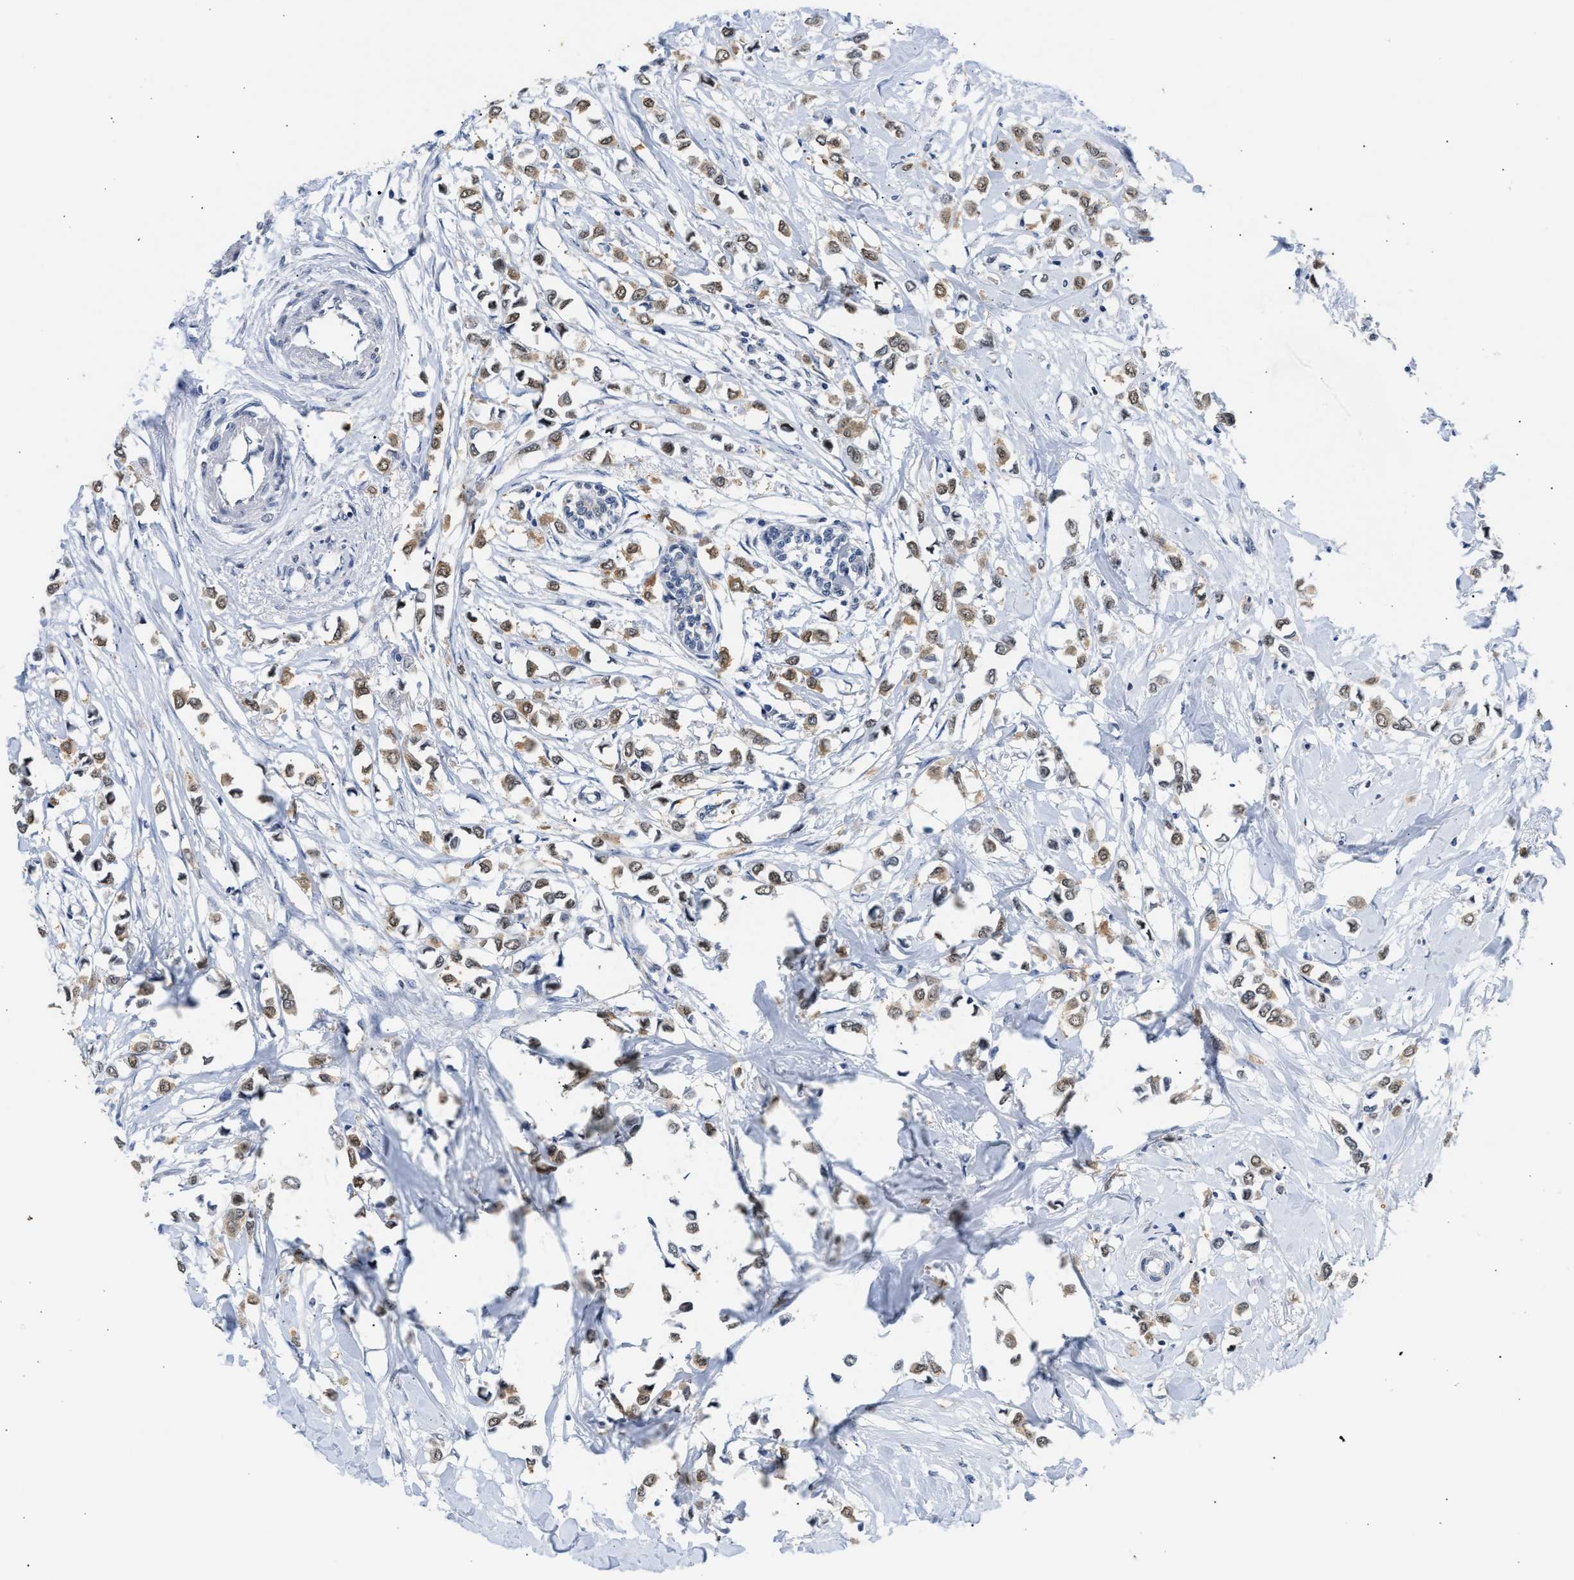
{"staining": {"intensity": "moderate", "quantity": "25%-75%", "location": "cytoplasmic/membranous,nuclear"}, "tissue": "breast cancer", "cell_type": "Tumor cells", "image_type": "cancer", "snomed": [{"axis": "morphology", "description": "Lobular carcinoma"}, {"axis": "topography", "description": "Breast"}], "caption": "Protein expression by immunohistochemistry (IHC) demonstrates moderate cytoplasmic/membranous and nuclear expression in approximately 25%-75% of tumor cells in breast lobular carcinoma.", "gene": "PPM1L", "patient": {"sex": "female", "age": 51}}